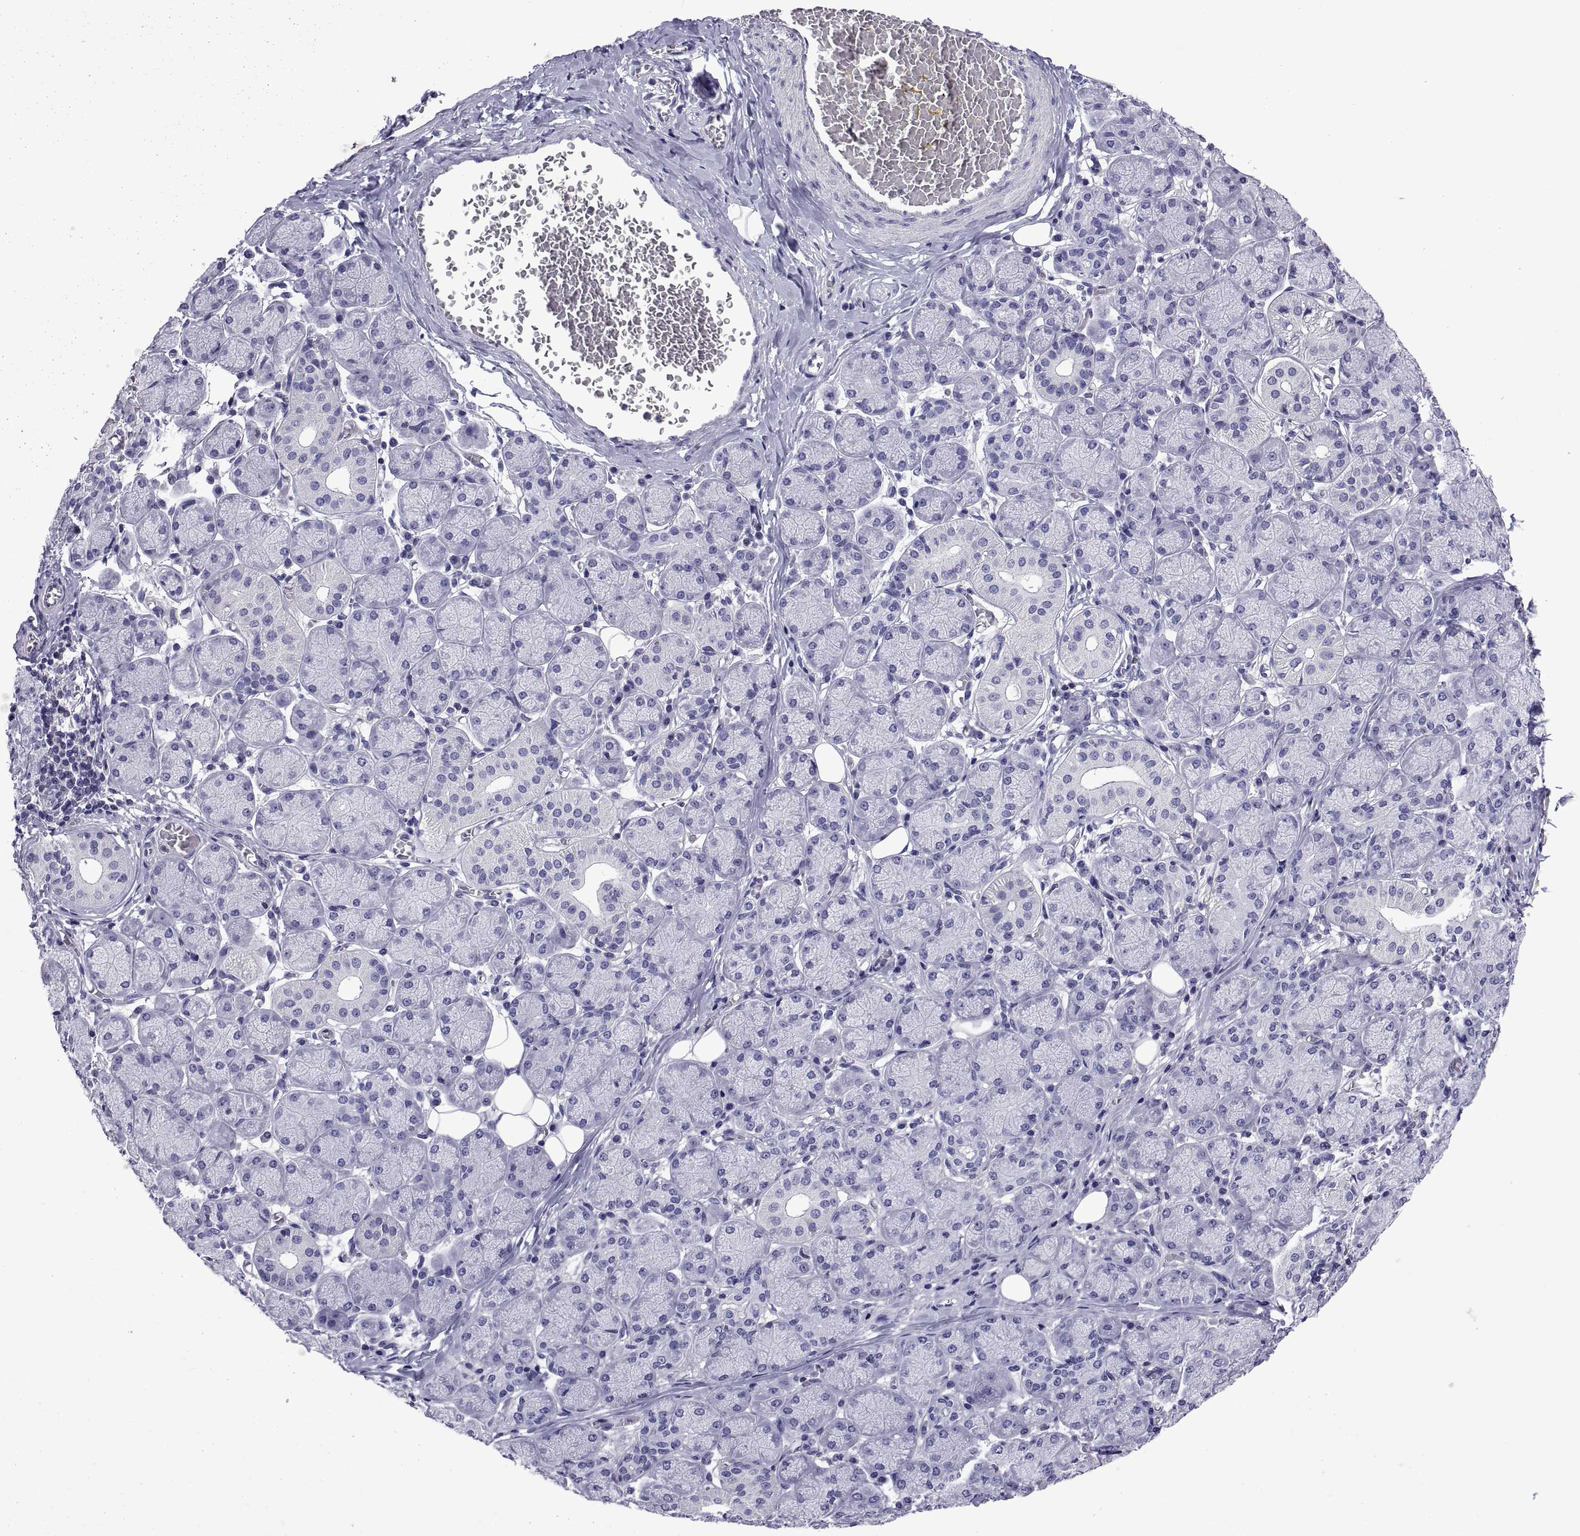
{"staining": {"intensity": "negative", "quantity": "none", "location": "none"}, "tissue": "salivary gland", "cell_type": "Glandular cells", "image_type": "normal", "snomed": [{"axis": "morphology", "description": "Normal tissue, NOS"}, {"axis": "topography", "description": "Salivary gland"}, {"axis": "topography", "description": "Peripheral nerve tissue"}], "caption": "Salivary gland was stained to show a protein in brown. There is no significant staining in glandular cells. (DAB immunohistochemistry, high magnification).", "gene": "LCN9", "patient": {"sex": "female", "age": 24}}